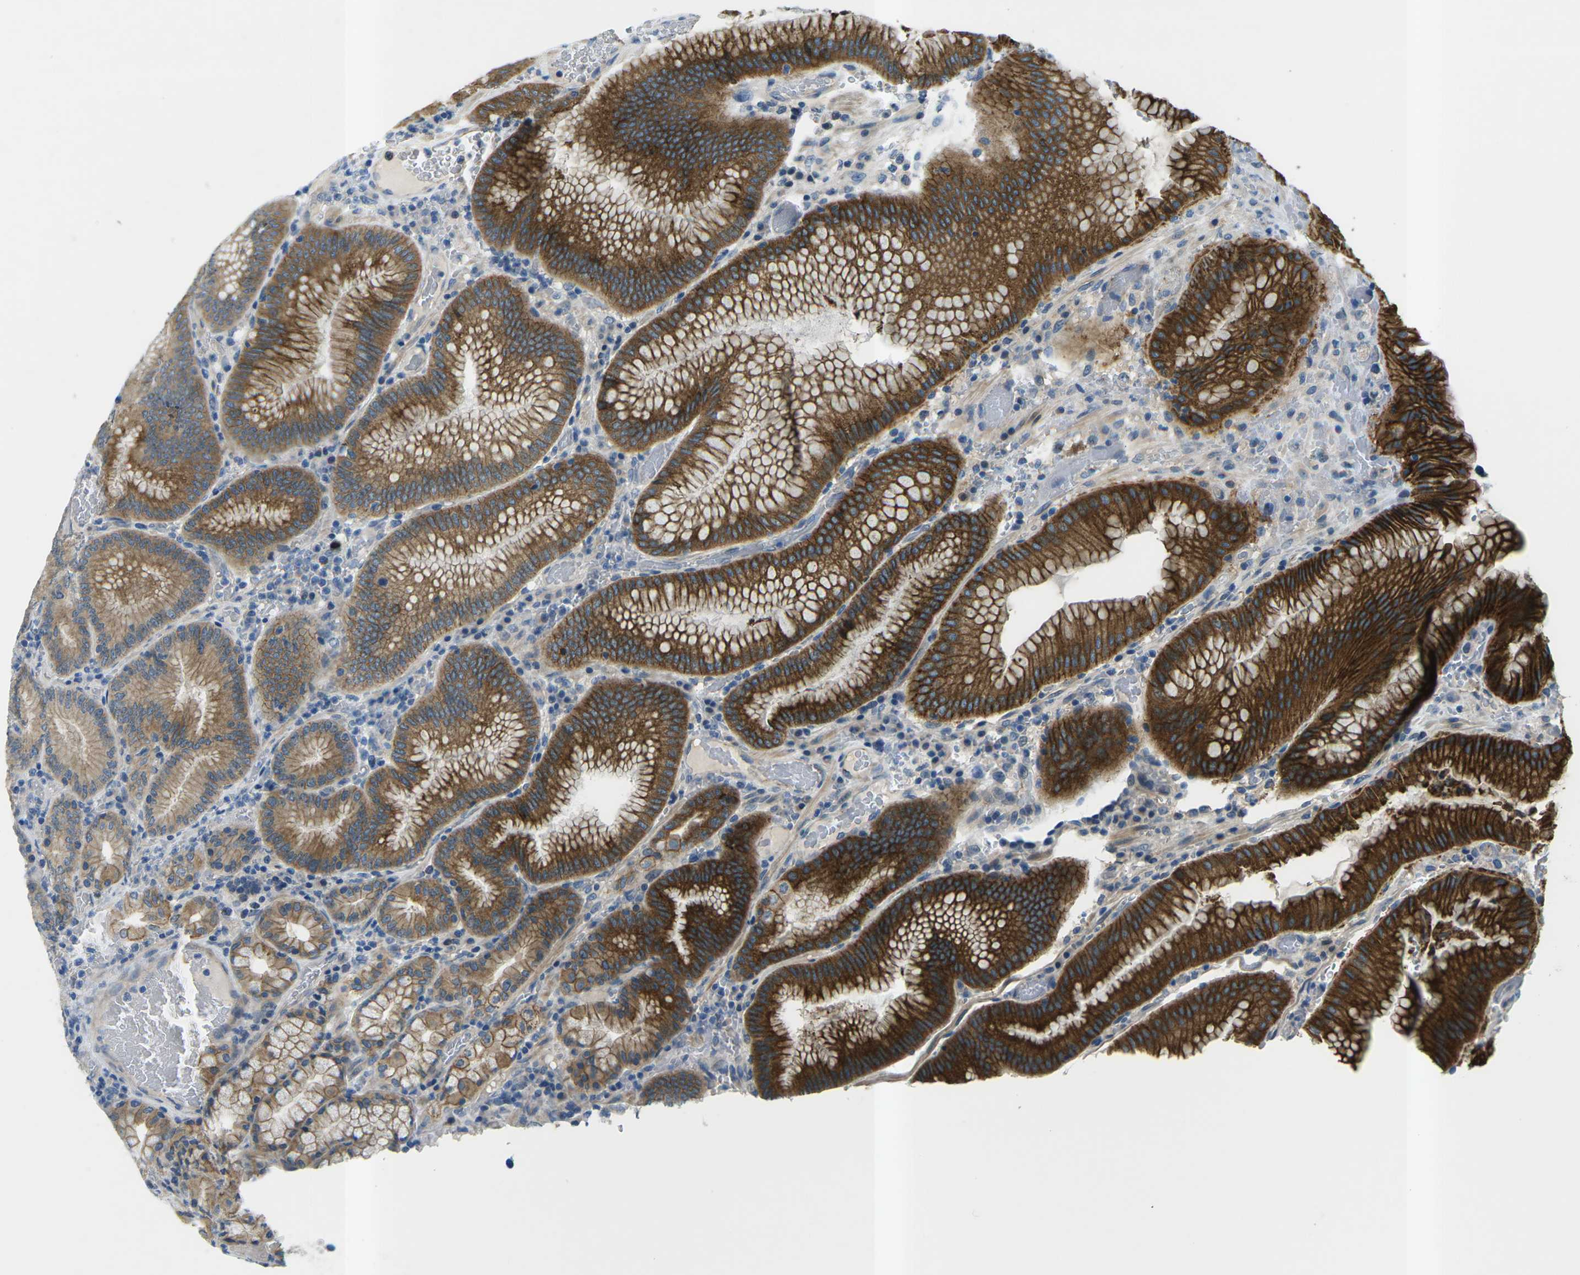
{"staining": {"intensity": "strong", "quantity": ">75%", "location": "cytoplasmic/membranous"}, "tissue": "stomach", "cell_type": "Glandular cells", "image_type": "normal", "snomed": [{"axis": "morphology", "description": "Normal tissue, NOS"}, {"axis": "morphology", "description": "Carcinoid, malignant, NOS"}, {"axis": "topography", "description": "Stomach, upper"}], "caption": "High-power microscopy captured an immunohistochemistry (IHC) histopathology image of unremarkable stomach, revealing strong cytoplasmic/membranous staining in approximately >75% of glandular cells. Using DAB (3,3'-diaminobenzidine) (brown) and hematoxylin (blue) stains, captured at high magnification using brightfield microscopy.", "gene": "CTNND1", "patient": {"sex": "male", "age": 39}}